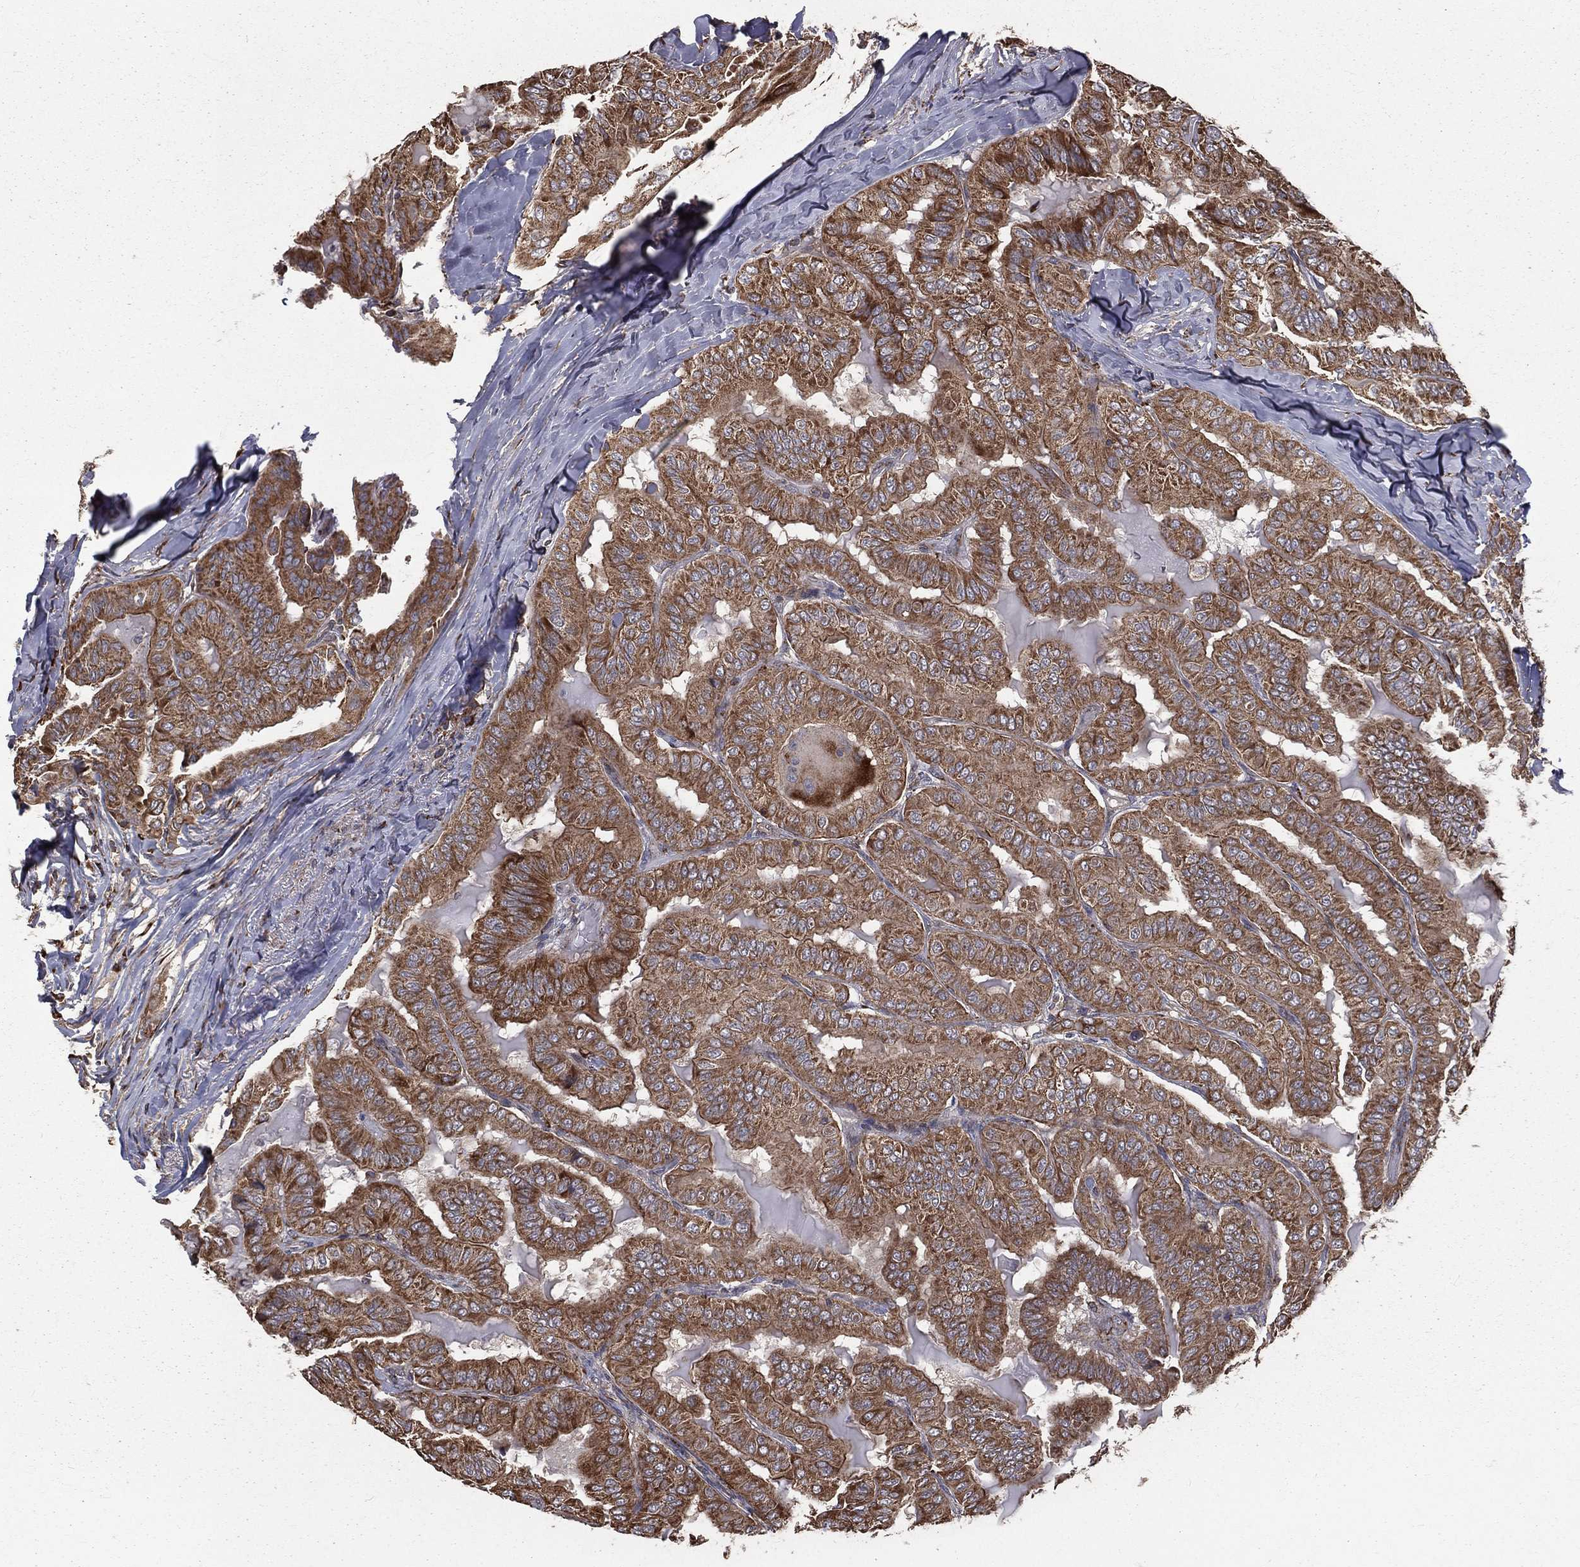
{"staining": {"intensity": "strong", "quantity": ">75%", "location": "cytoplasmic/membranous"}, "tissue": "thyroid cancer", "cell_type": "Tumor cells", "image_type": "cancer", "snomed": [{"axis": "morphology", "description": "Papillary adenocarcinoma, NOS"}, {"axis": "topography", "description": "Thyroid gland"}], "caption": "Tumor cells display high levels of strong cytoplasmic/membranous positivity in about >75% of cells in human thyroid papillary adenocarcinoma. The staining was performed using DAB (3,3'-diaminobenzidine) to visualize the protein expression in brown, while the nuclei were stained in blue with hematoxylin (Magnification: 20x).", "gene": "OLFML1", "patient": {"sex": "female", "age": 68}}